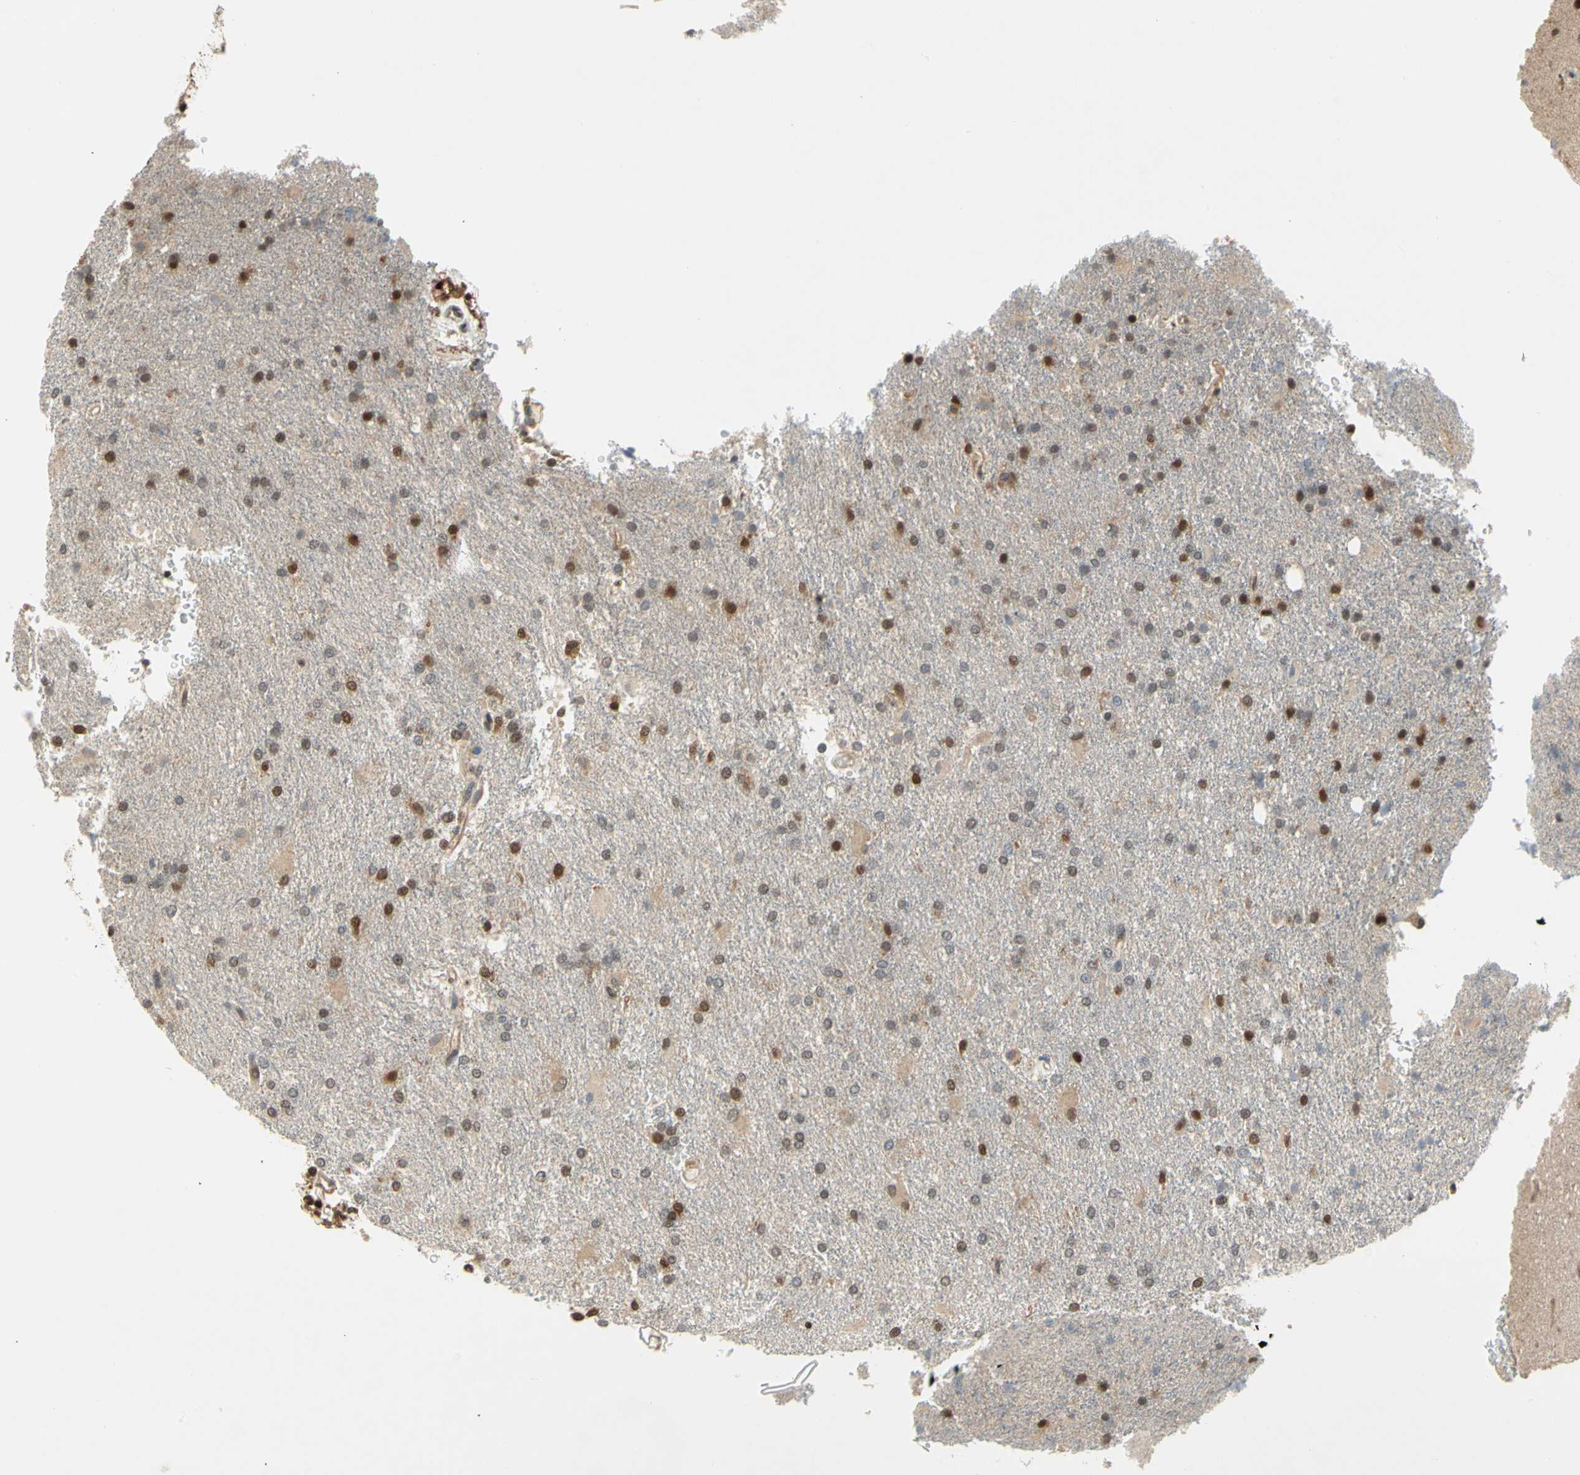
{"staining": {"intensity": "moderate", "quantity": "25%-75%", "location": "nuclear"}, "tissue": "glioma", "cell_type": "Tumor cells", "image_type": "cancer", "snomed": [{"axis": "morphology", "description": "Glioma, malignant, High grade"}, {"axis": "topography", "description": "Brain"}], "caption": "A high-resolution micrograph shows immunohistochemistry (IHC) staining of glioma, which reveals moderate nuclear expression in about 25%-75% of tumor cells.", "gene": "GSR", "patient": {"sex": "male", "age": 71}}